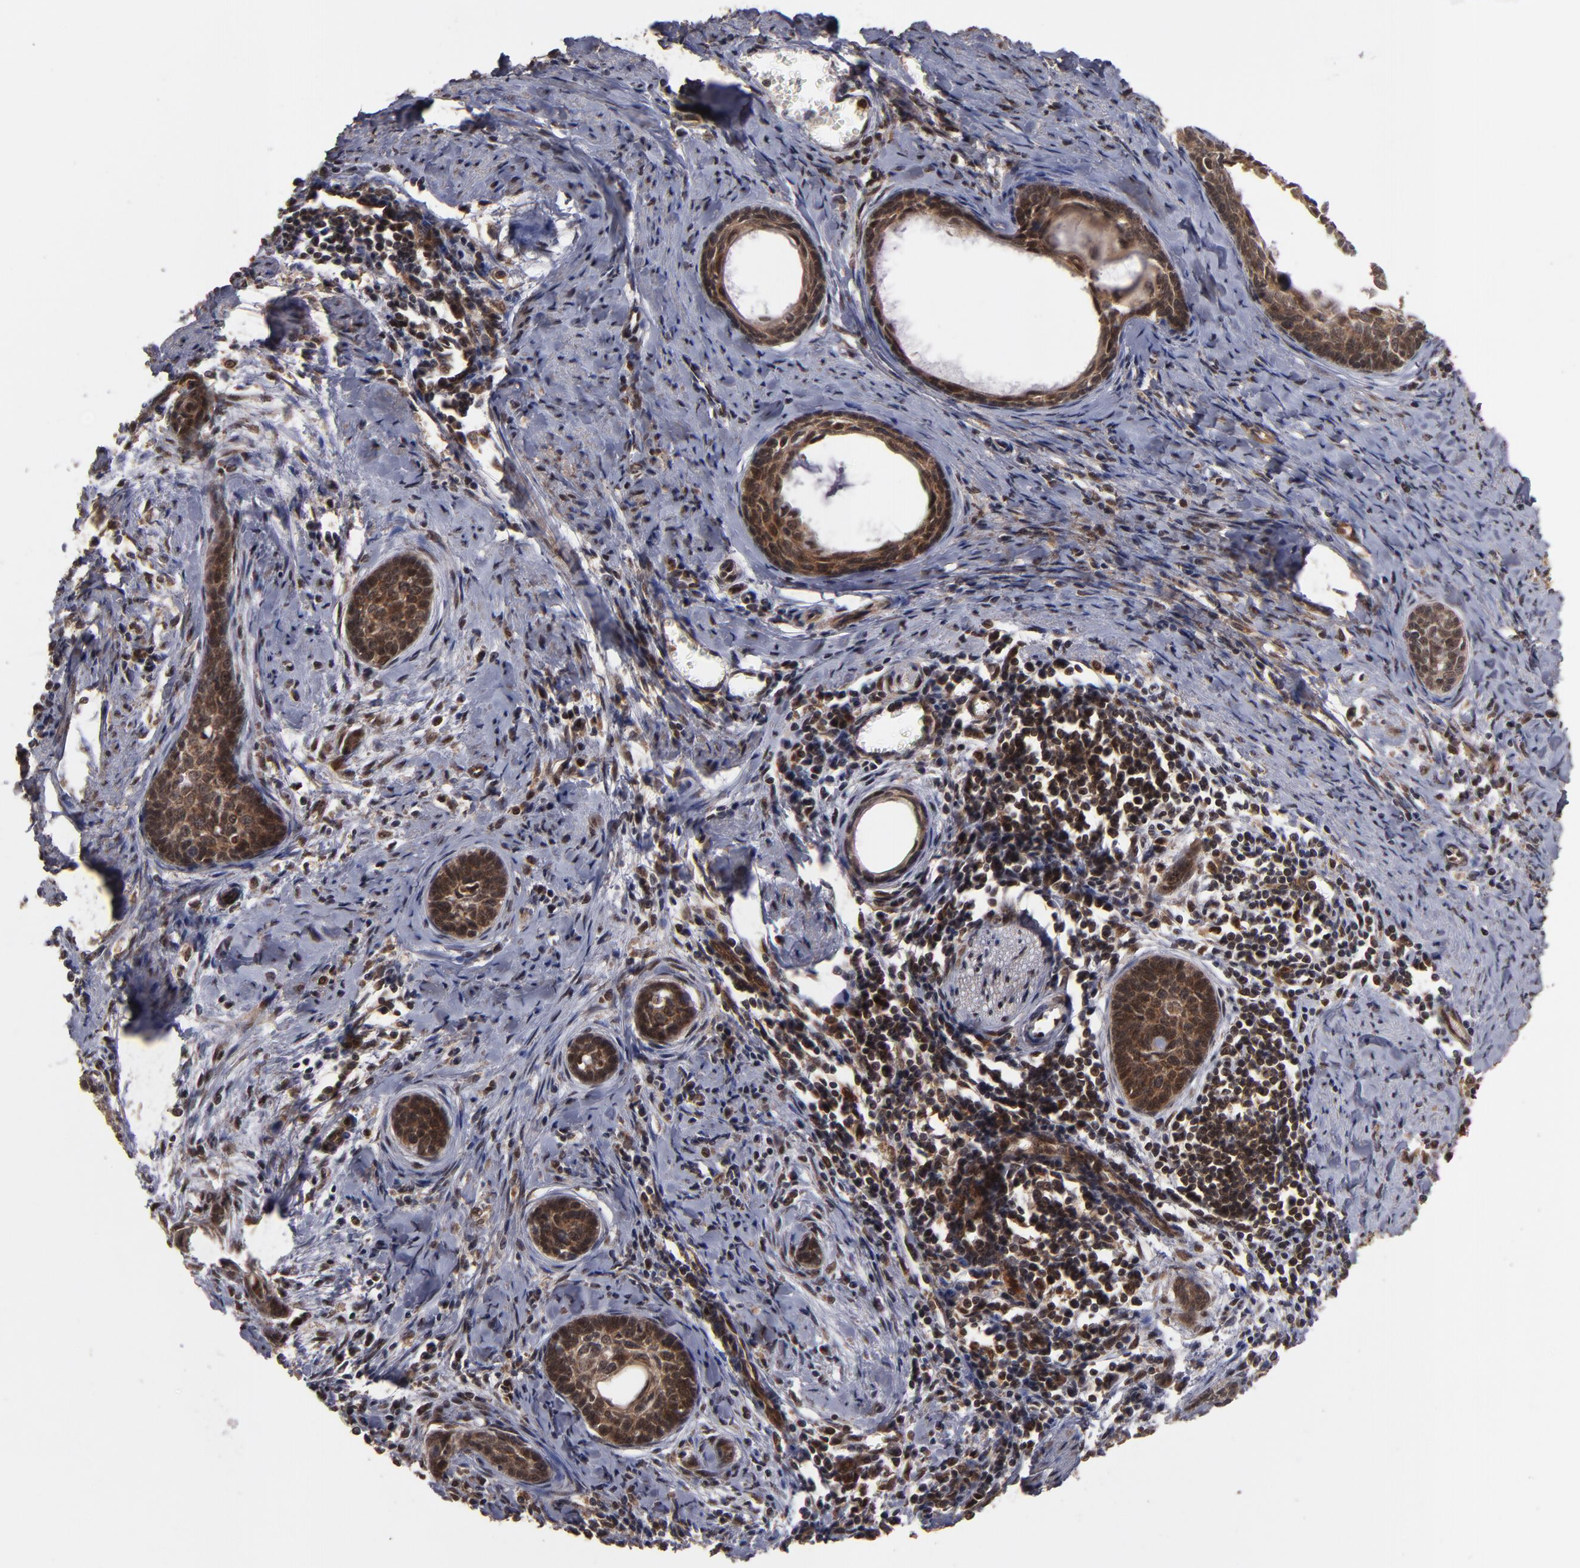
{"staining": {"intensity": "strong", "quantity": ">75%", "location": "cytoplasmic/membranous,nuclear"}, "tissue": "cervical cancer", "cell_type": "Tumor cells", "image_type": "cancer", "snomed": [{"axis": "morphology", "description": "Squamous cell carcinoma, NOS"}, {"axis": "topography", "description": "Cervix"}], "caption": "Protein staining by IHC reveals strong cytoplasmic/membranous and nuclear staining in approximately >75% of tumor cells in cervical squamous cell carcinoma.", "gene": "CUL5", "patient": {"sex": "female", "age": 33}}